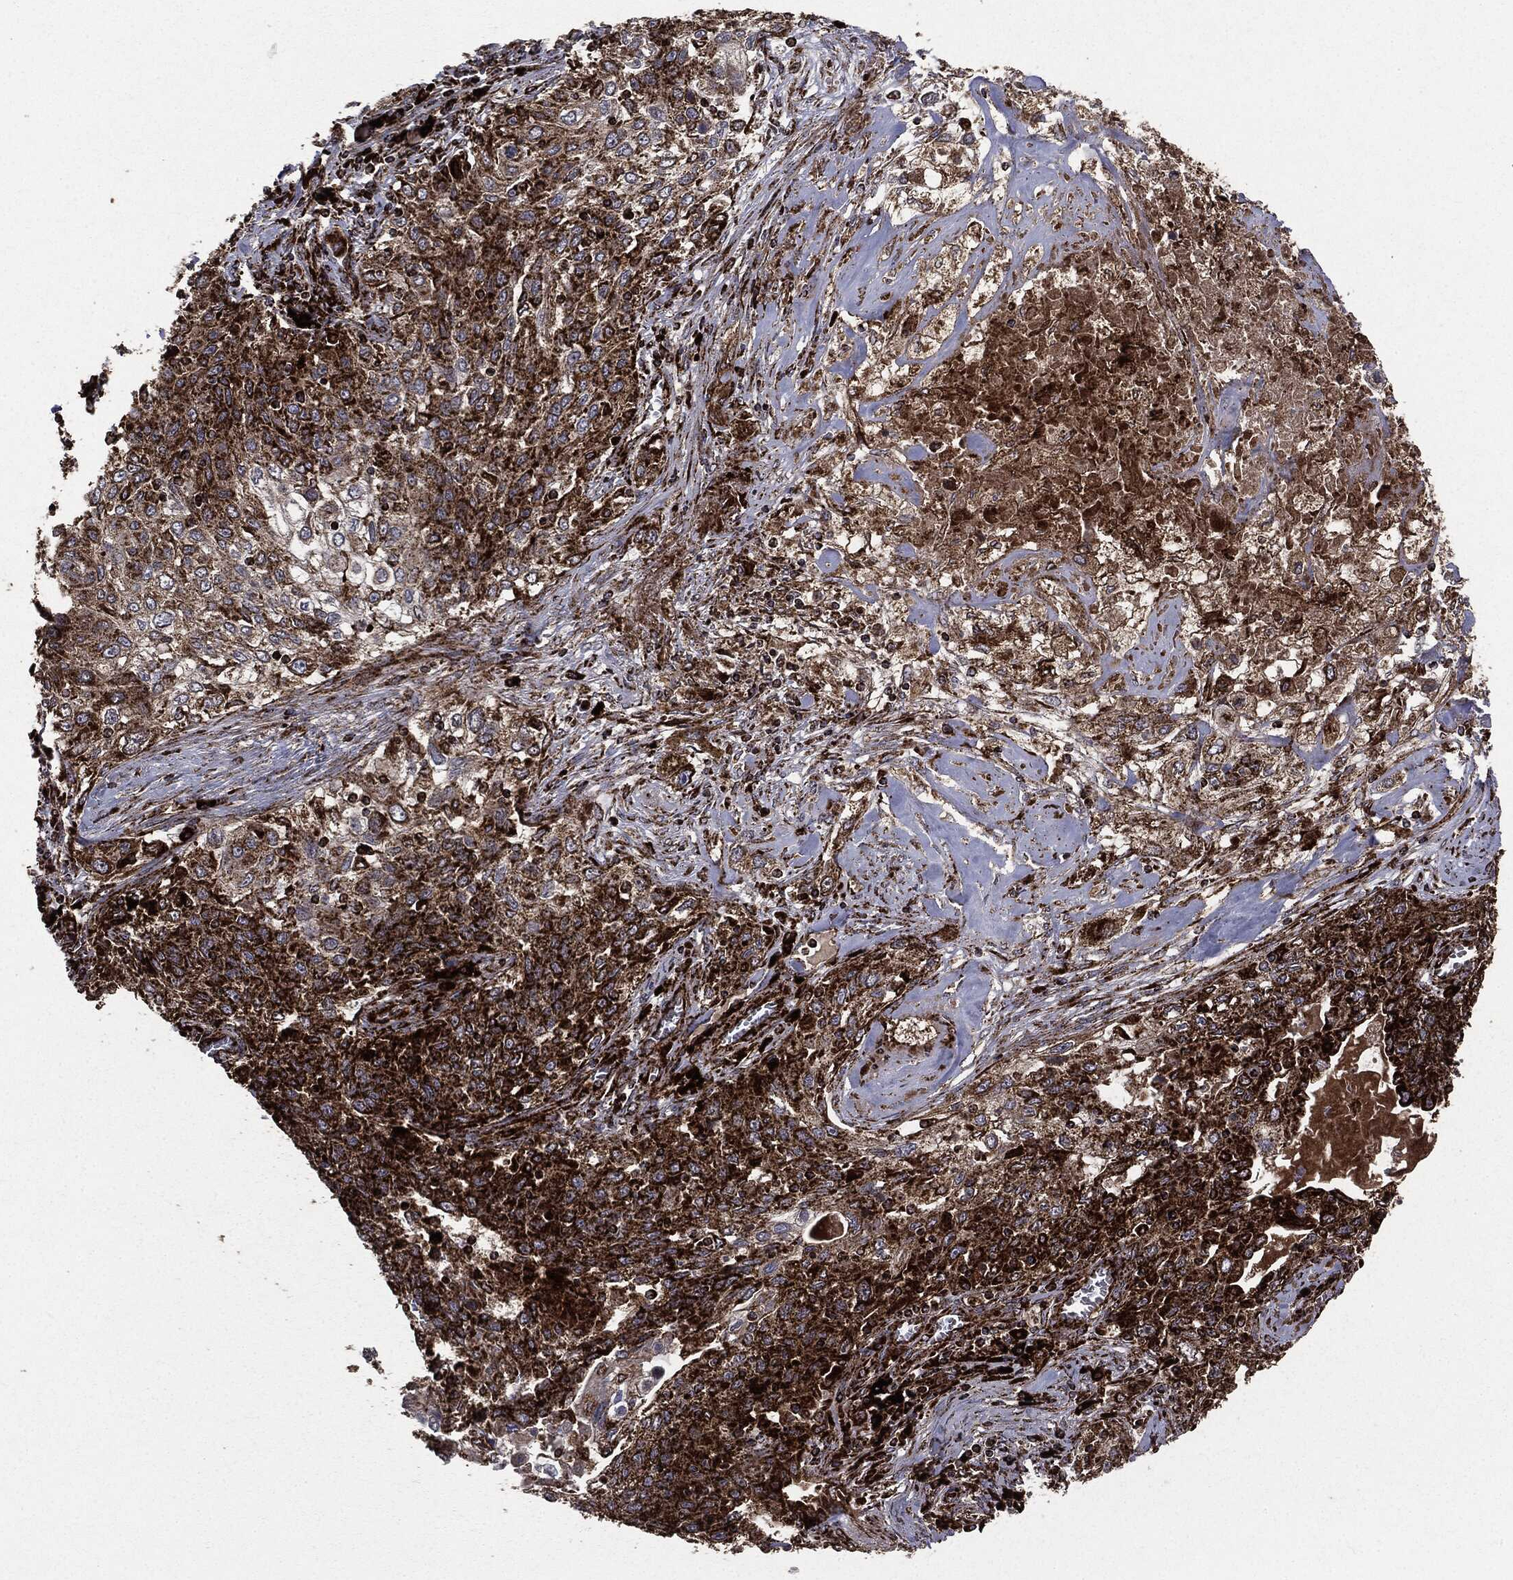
{"staining": {"intensity": "strong", "quantity": ">75%", "location": "cytoplasmic/membranous"}, "tissue": "lung cancer", "cell_type": "Tumor cells", "image_type": "cancer", "snomed": [{"axis": "morphology", "description": "Squamous cell carcinoma, NOS"}, {"axis": "topography", "description": "Lung"}], "caption": "This is an image of immunohistochemistry (IHC) staining of squamous cell carcinoma (lung), which shows strong positivity in the cytoplasmic/membranous of tumor cells.", "gene": "MAP2K1", "patient": {"sex": "female", "age": 69}}